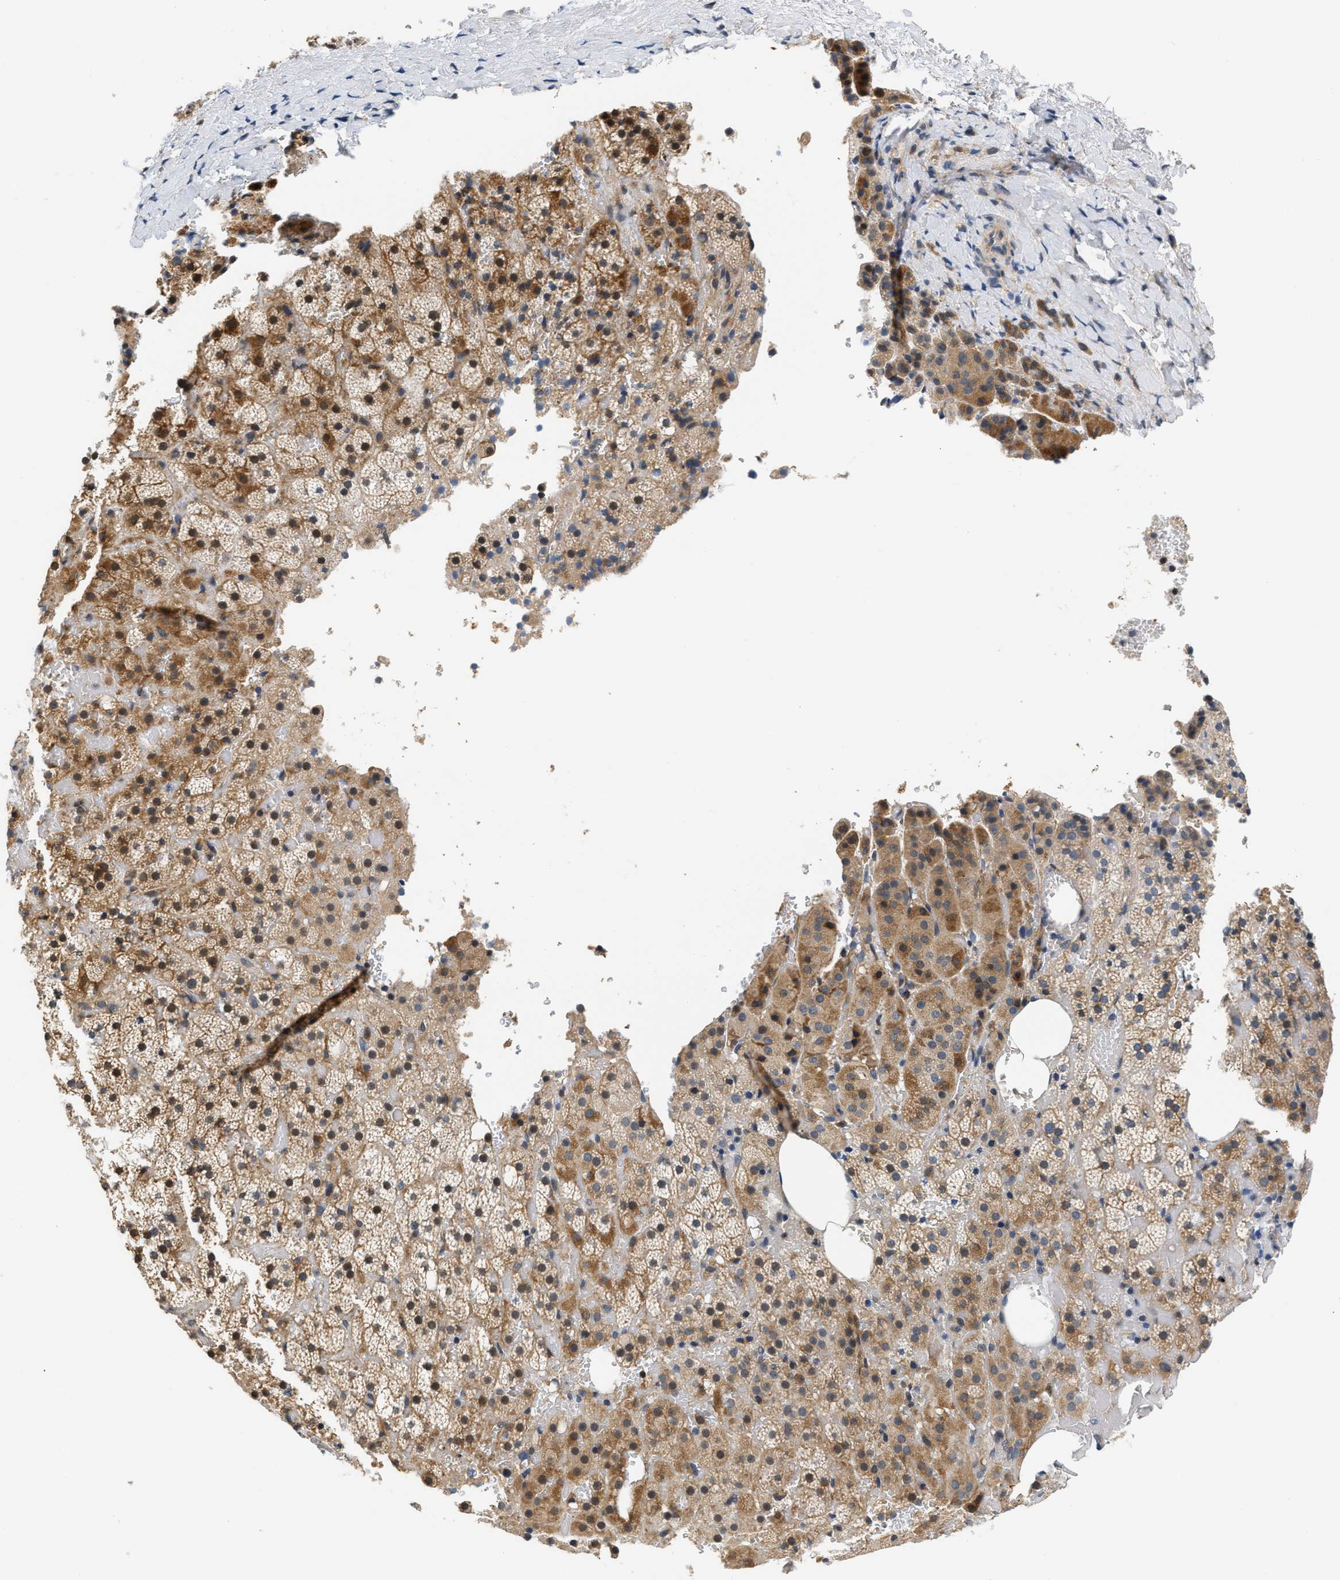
{"staining": {"intensity": "moderate", "quantity": ">75%", "location": "cytoplasmic/membranous"}, "tissue": "adrenal gland", "cell_type": "Glandular cells", "image_type": "normal", "snomed": [{"axis": "morphology", "description": "Normal tissue, NOS"}, {"axis": "topography", "description": "Adrenal gland"}], "caption": "Brown immunohistochemical staining in normal adrenal gland reveals moderate cytoplasmic/membranous expression in approximately >75% of glandular cells. (DAB (3,3'-diaminobenzidine) IHC with brightfield microscopy, high magnification).", "gene": "TNIP2", "patient": {"sex": "female", "age": 59}}